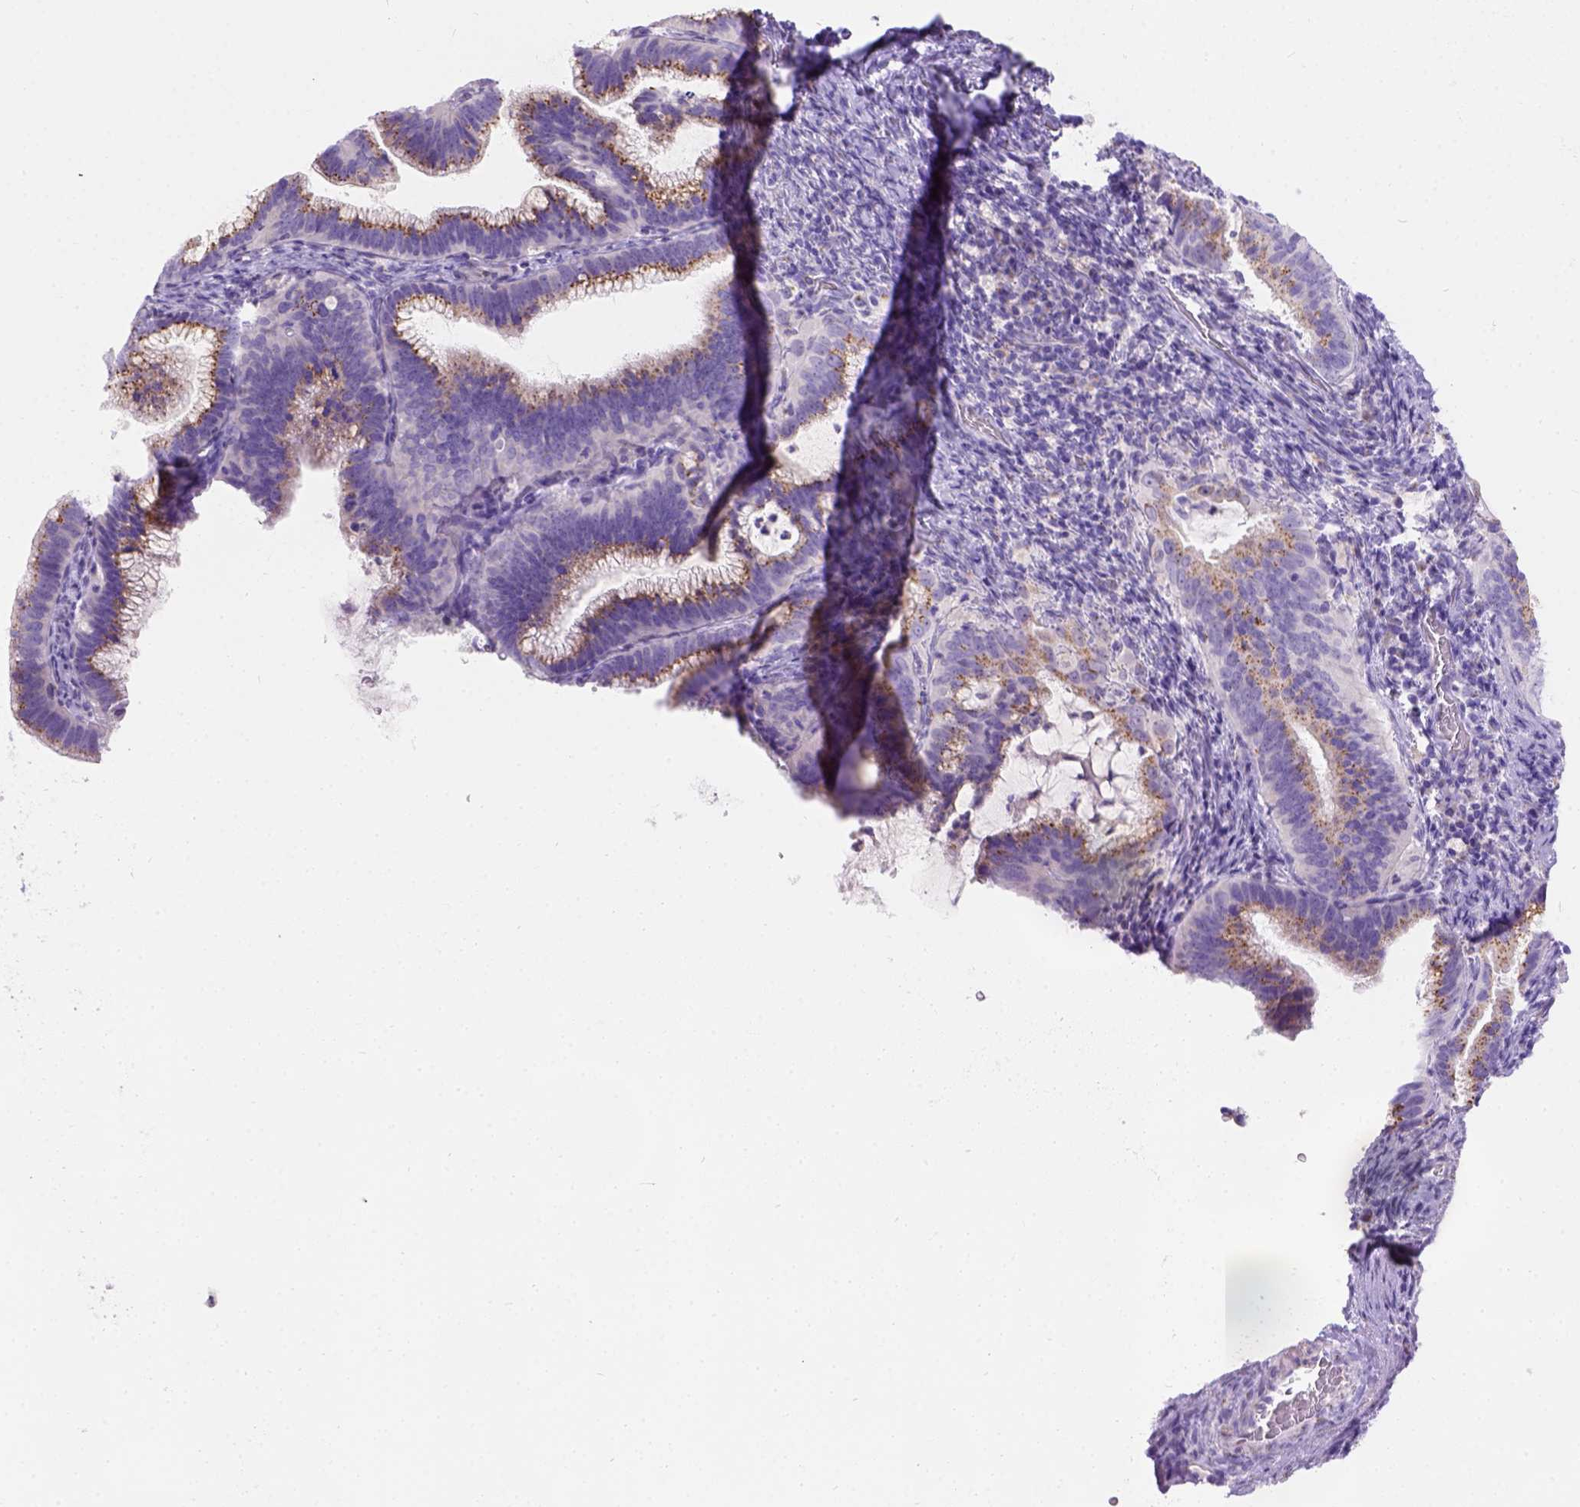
{"staining": {"intensity": "moderate", "quantity": ">75%", "location": "cytoplasmic/membranous"}, "tissue": "cervical cancer", "cell_type": "Tumor cells", "image_type": "cancer", "snomed": [{"axis": "morphology", "description": "Adenocarcinoma, NOS"}, {"axis": "topography", "description": "Cervix"}], "caption": "A medium amount of moderate cytoplasmic/membranous positivity is identified in approximately >75% of tumor cells in cervical cancer tissue.", "gene": "PHF7", "patient": {"sex": "female", "age": 61}}